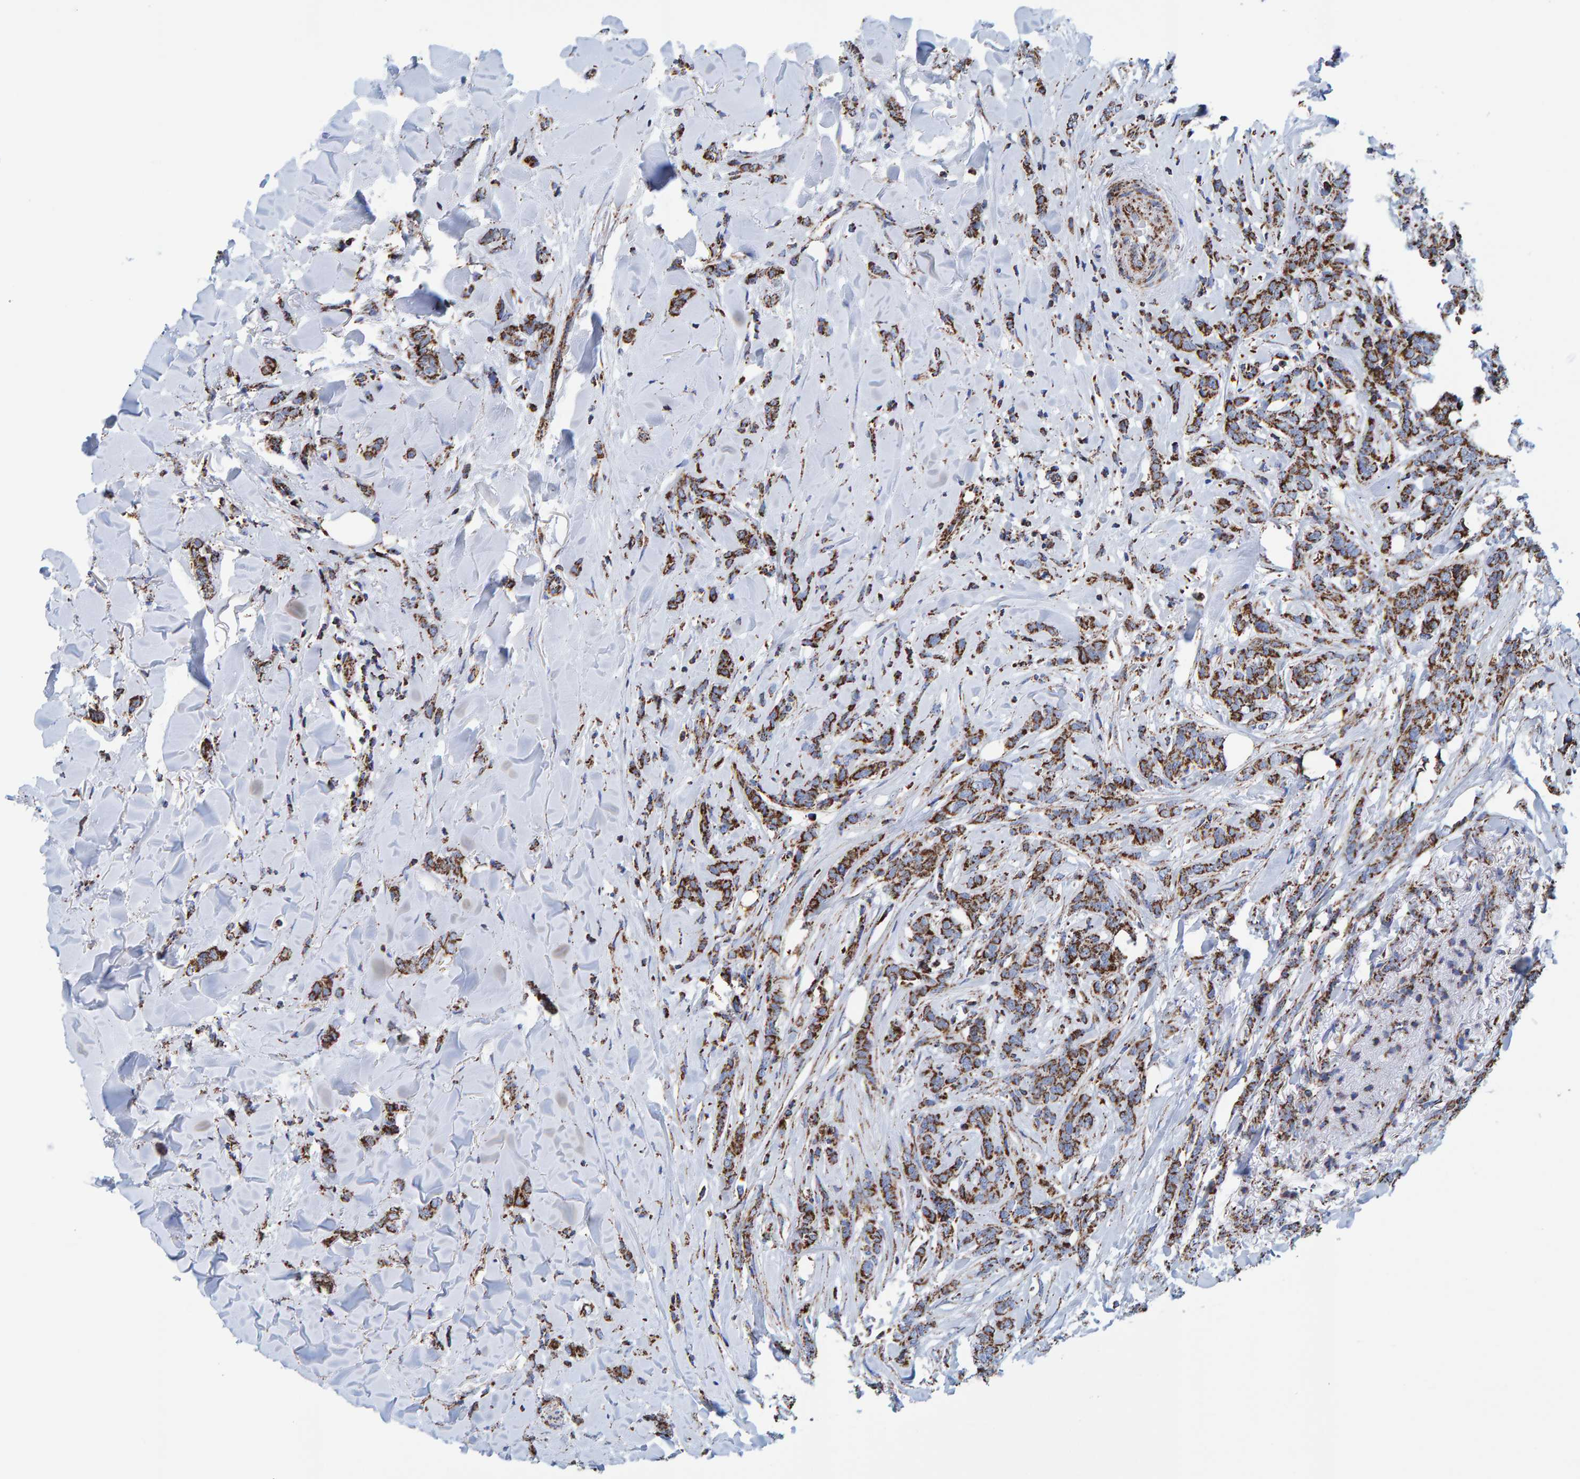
{"staining": {"intensity": "strong", "quantity": ">75%", "location": "cytoplasmic/membranous"}, "tissue": "breast cancer", "cell_type": "Tumor cells", "image_type": "cancer", "snomed": [{"axis": "morphology", "description": "Lobular carcinoma"}, {"axis": "topography", "description": "Skin"}, {"axis": "topography", "description": "Breast"}], "caption": "This photomicrograph exhibits breast cancer stained with immunohistochemistry to label a protein in brown. The cytoplasmic/membranous of tumor cells show strong positivity for the protein. Nuclei are counter-stained blue.", "gene": "ENSG00000262660", "patient": {"sex": "female", "age": 46}}